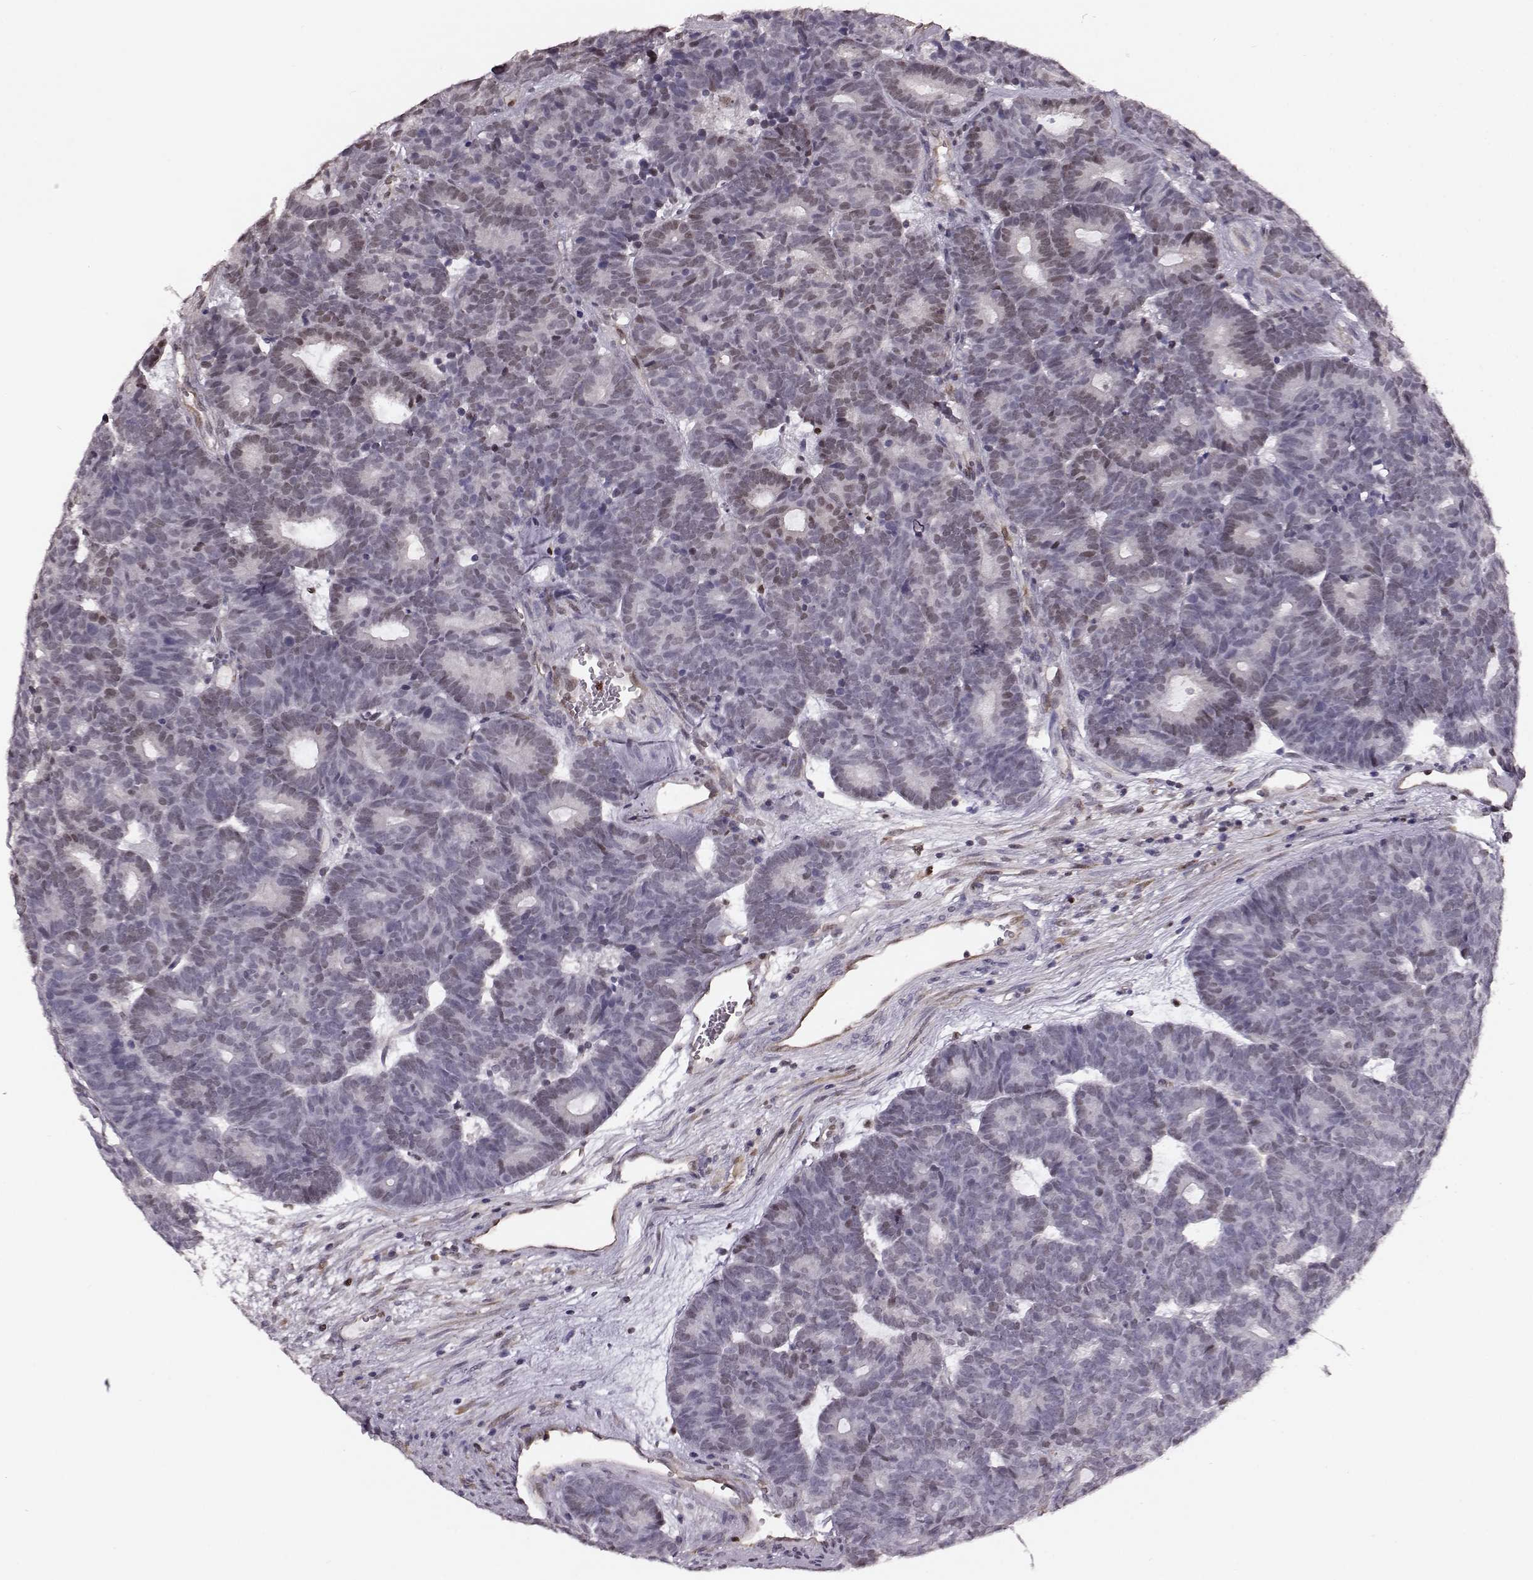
{"staining": {"intensity": "weak", "quantity": "<25%", "location": "nuclear"}, "tissue": "head and neck cancer", "cell_type": "Tumor cells", "image_type": "cancer", "snomed": [{"axis": "morphology", "description": "Adenocarcinoma, NOS"}, {"axis": "topography", "description": "Head-Neck"}], "caption": "Tumor cells show no significant staining in head and neck adenocarcinoma.", "gene": "KLF6", "patient": {"sex": "female", "age": 81}}